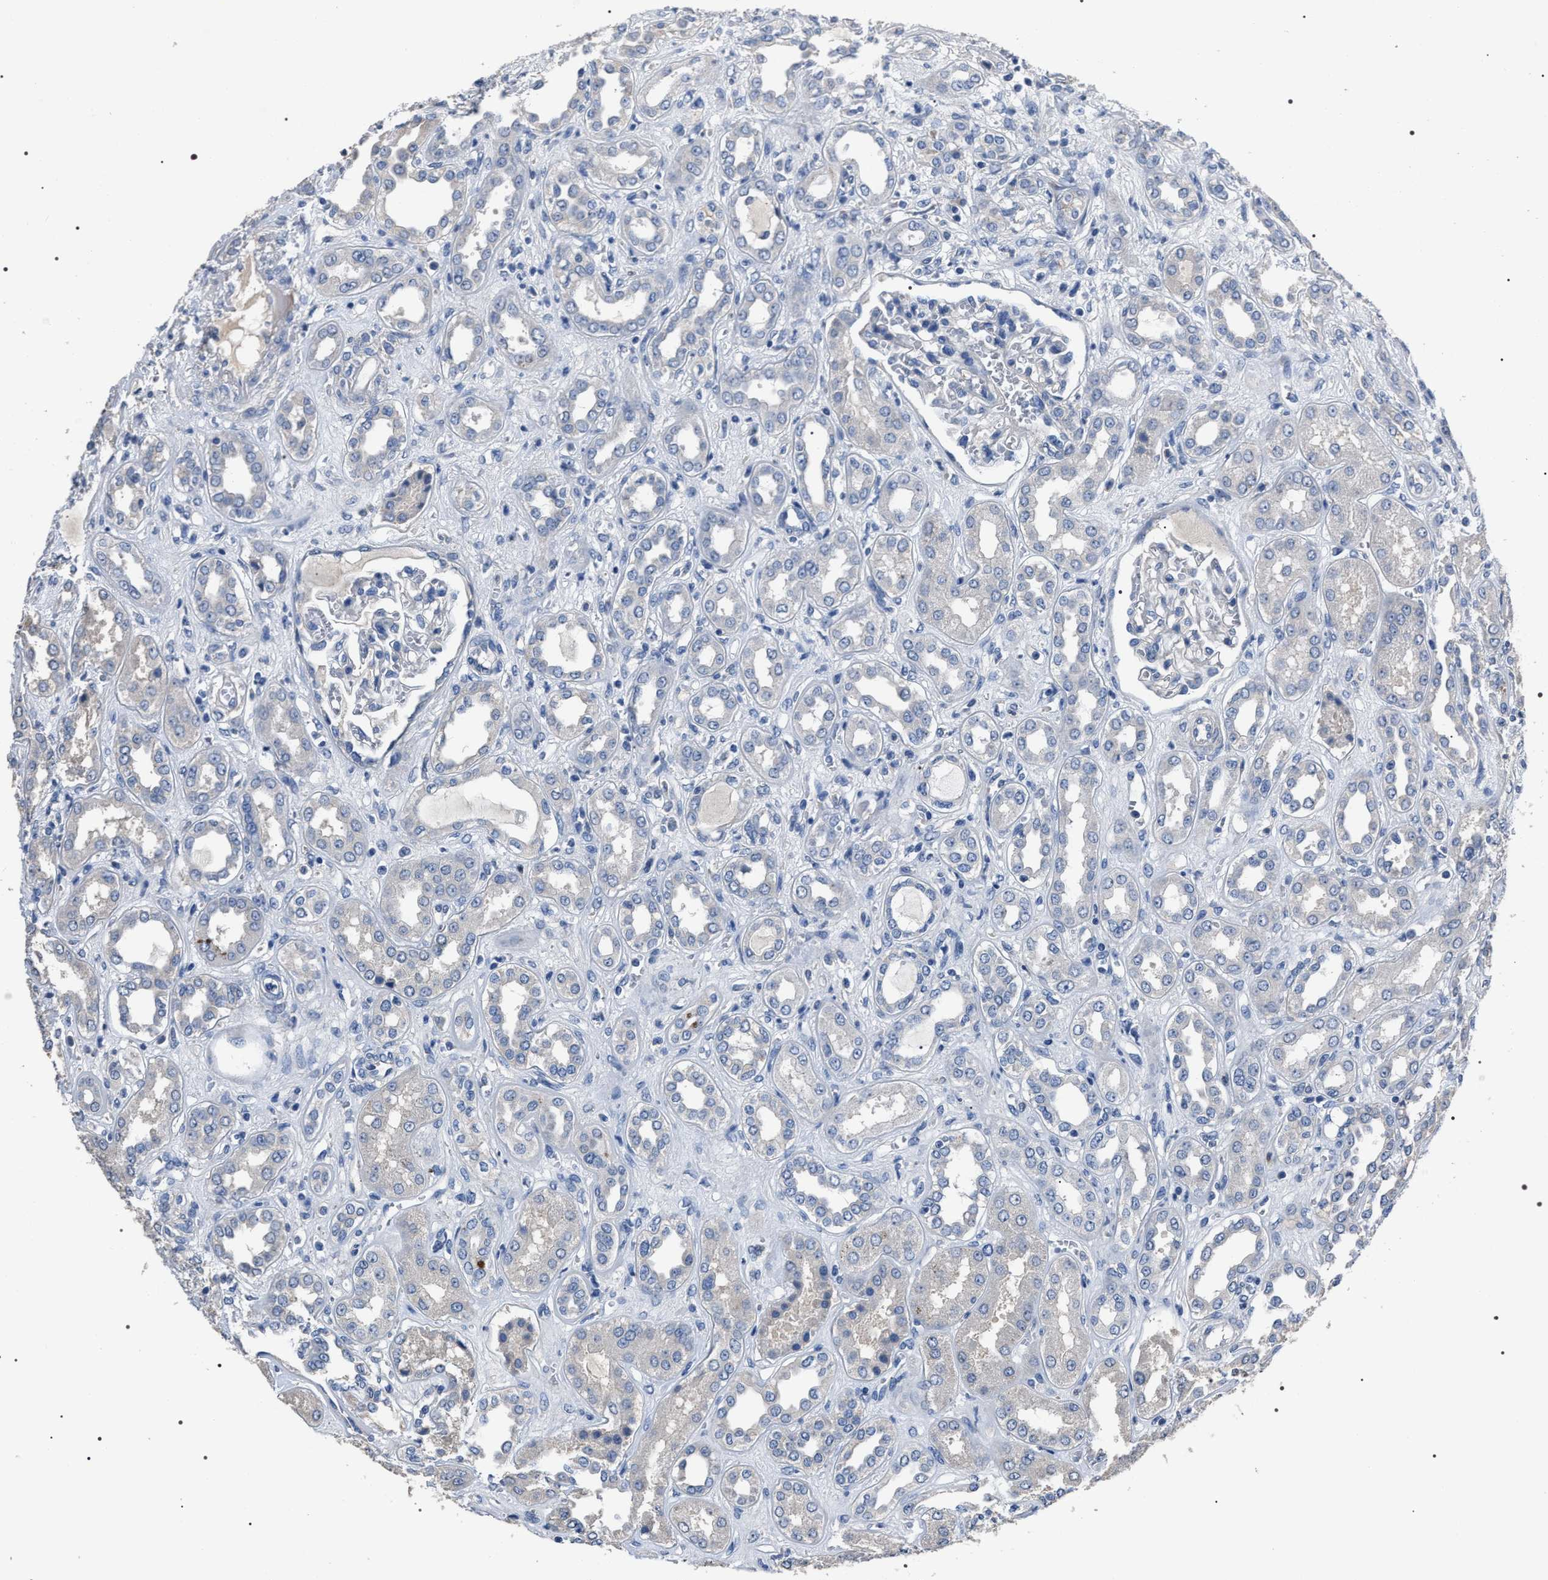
{"staining": {"intensity": "negative", "quantity": "none", "location": "none"}, "tissue": "kidney", "cell_type": "Cells in glomeruli", "image_type": "normal", "snomed": [{"axis": "morphology", "description": "Normal tissue, NOS"}, {"axis": "topography", "description": "Kidney"}], "caption": "DAB (3,3'-diaminobenzidine) immunohistochemical staining of benign human kidney exhibits no significant staining in cells in glomeruli.", "gene": "TRIM54", "patient": {"sex": "male", "age": 59}}